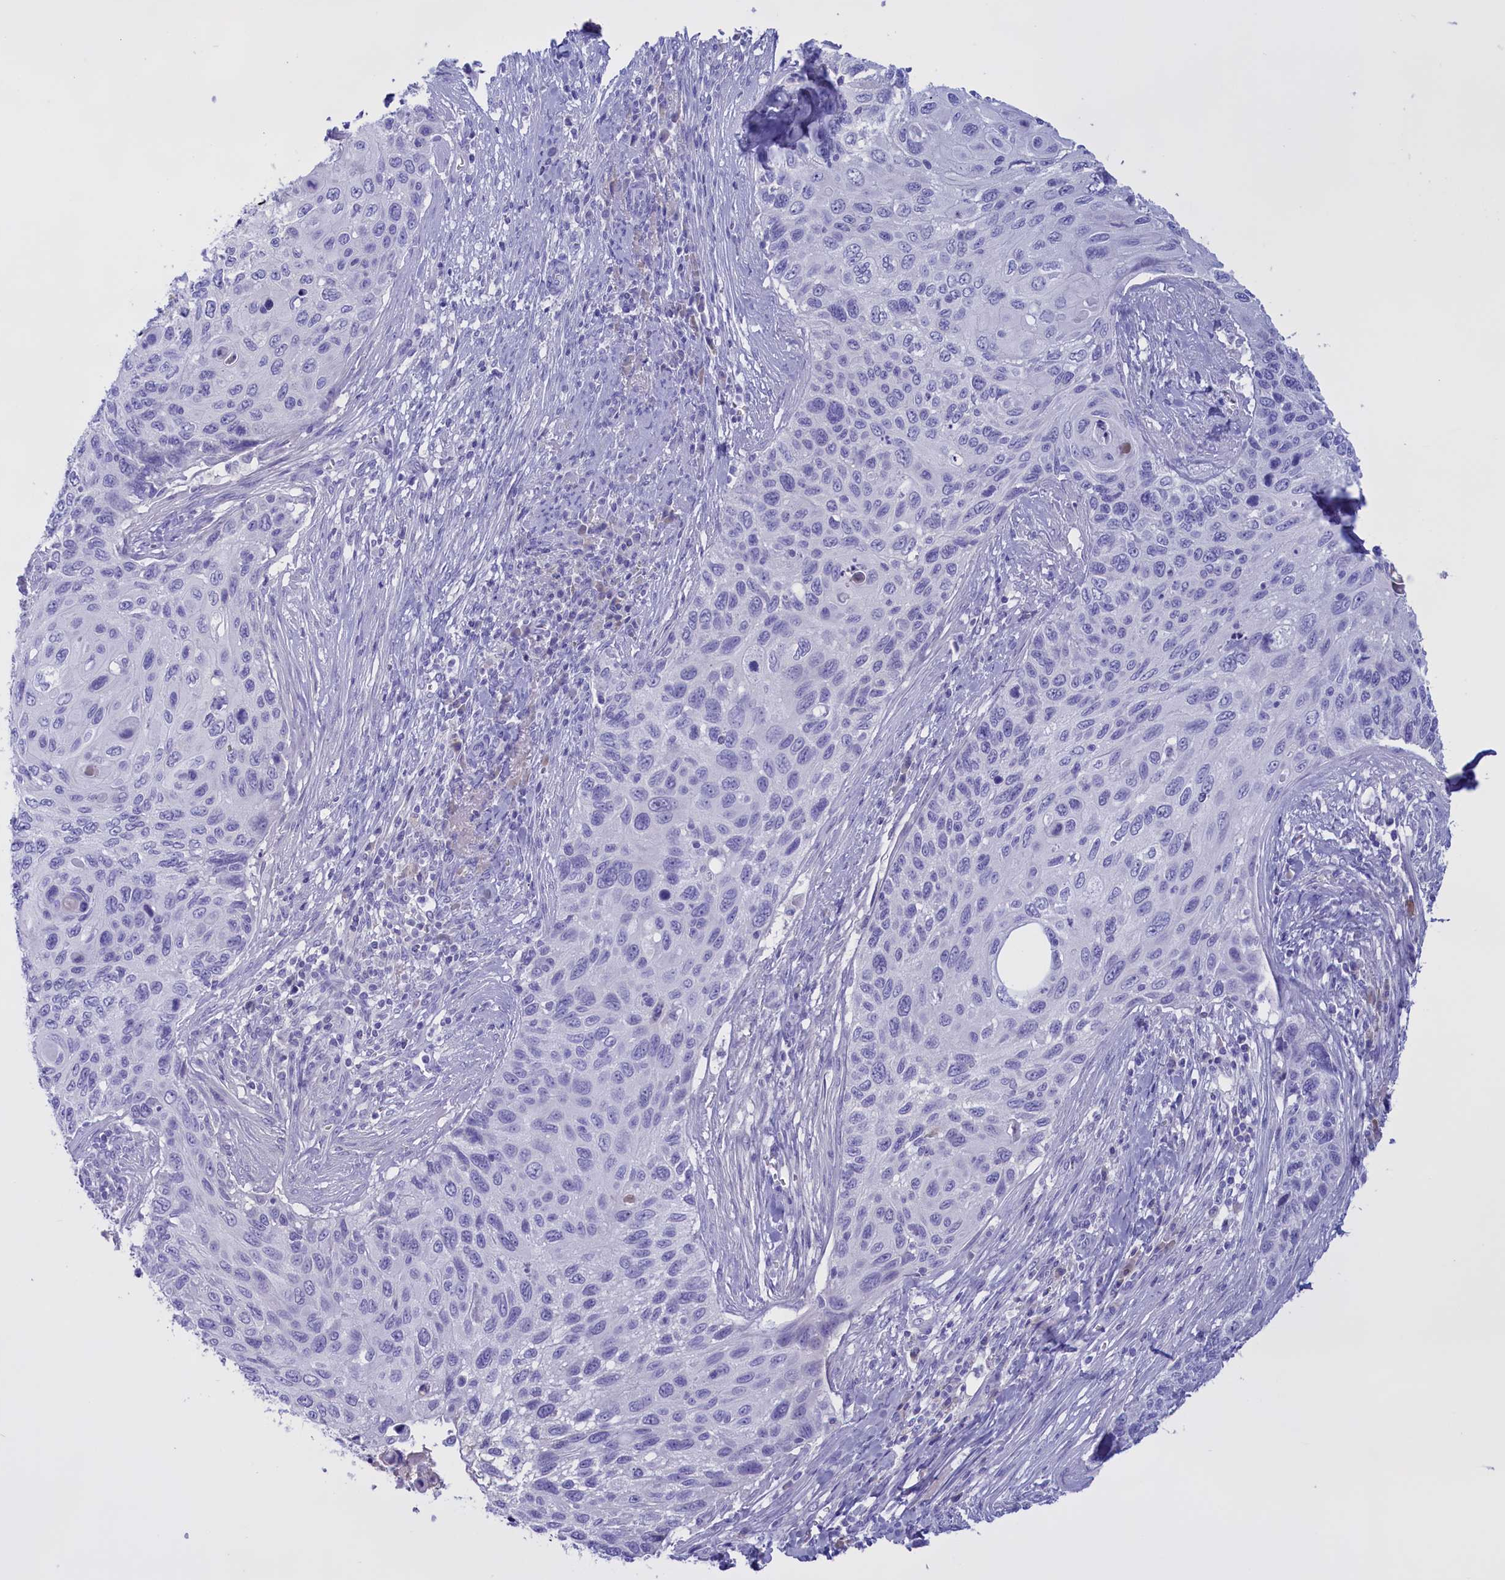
{"staining": {"intensity": "negative", "quantity": "none", "location": "none"}, "tissue": "cervical cancer", "cell_type": "Tumor cells", "image_type": "cancer", "snomed": [{"axis": "morphology", "description": "Squamous cell carcinoma, NOS"}, {"axis": "topography", "description": "Cervix"}], "caption": "The photomicrograph demonstrates no significant positivity in tumor cells of cervical cancer (squamous cell carcinoma).", "gene": "PROK2", "patient": {"sex": "female", "age": 70}}